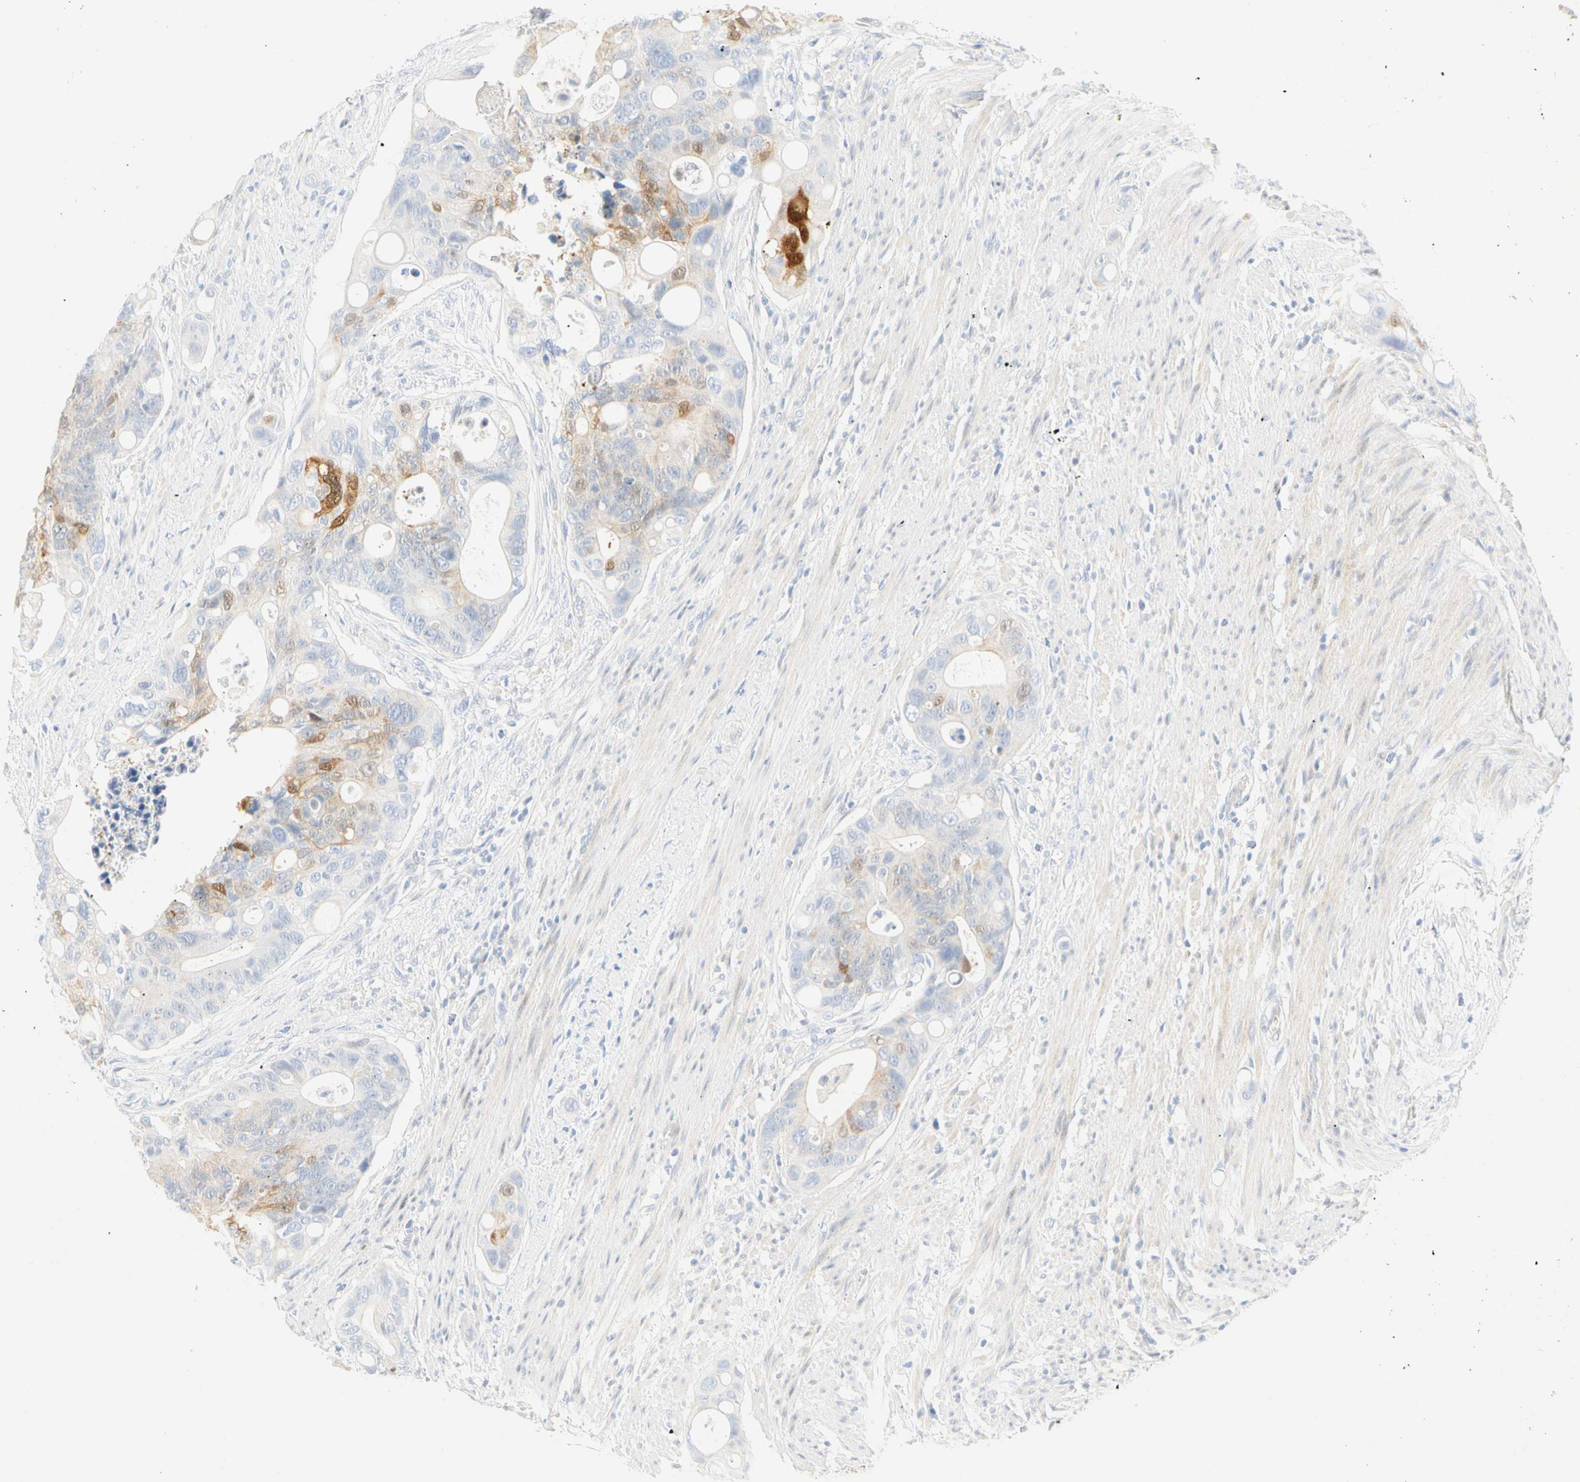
{"staining": {"intensity": "moderate", "quantity": "<25%", "location": "cytoplasmic/membranous"}, "tissue": "colorectal cancer", "cell_type": "Tumor cells", "image_type": "cancer", "snomed": [{"axis": "morphology", "description": "Adenocarcinoma, NOS"}, {"axis": "topography", "description": "Colon"}], "caption": "Colorectal cancer stained with immunohistochemistry reveals moderate cytoplasmic/membranous staining in approximately <25% of tumor cells.", "gene": "SELENBP1", "patient": {"sex": "female", "age": 57}}